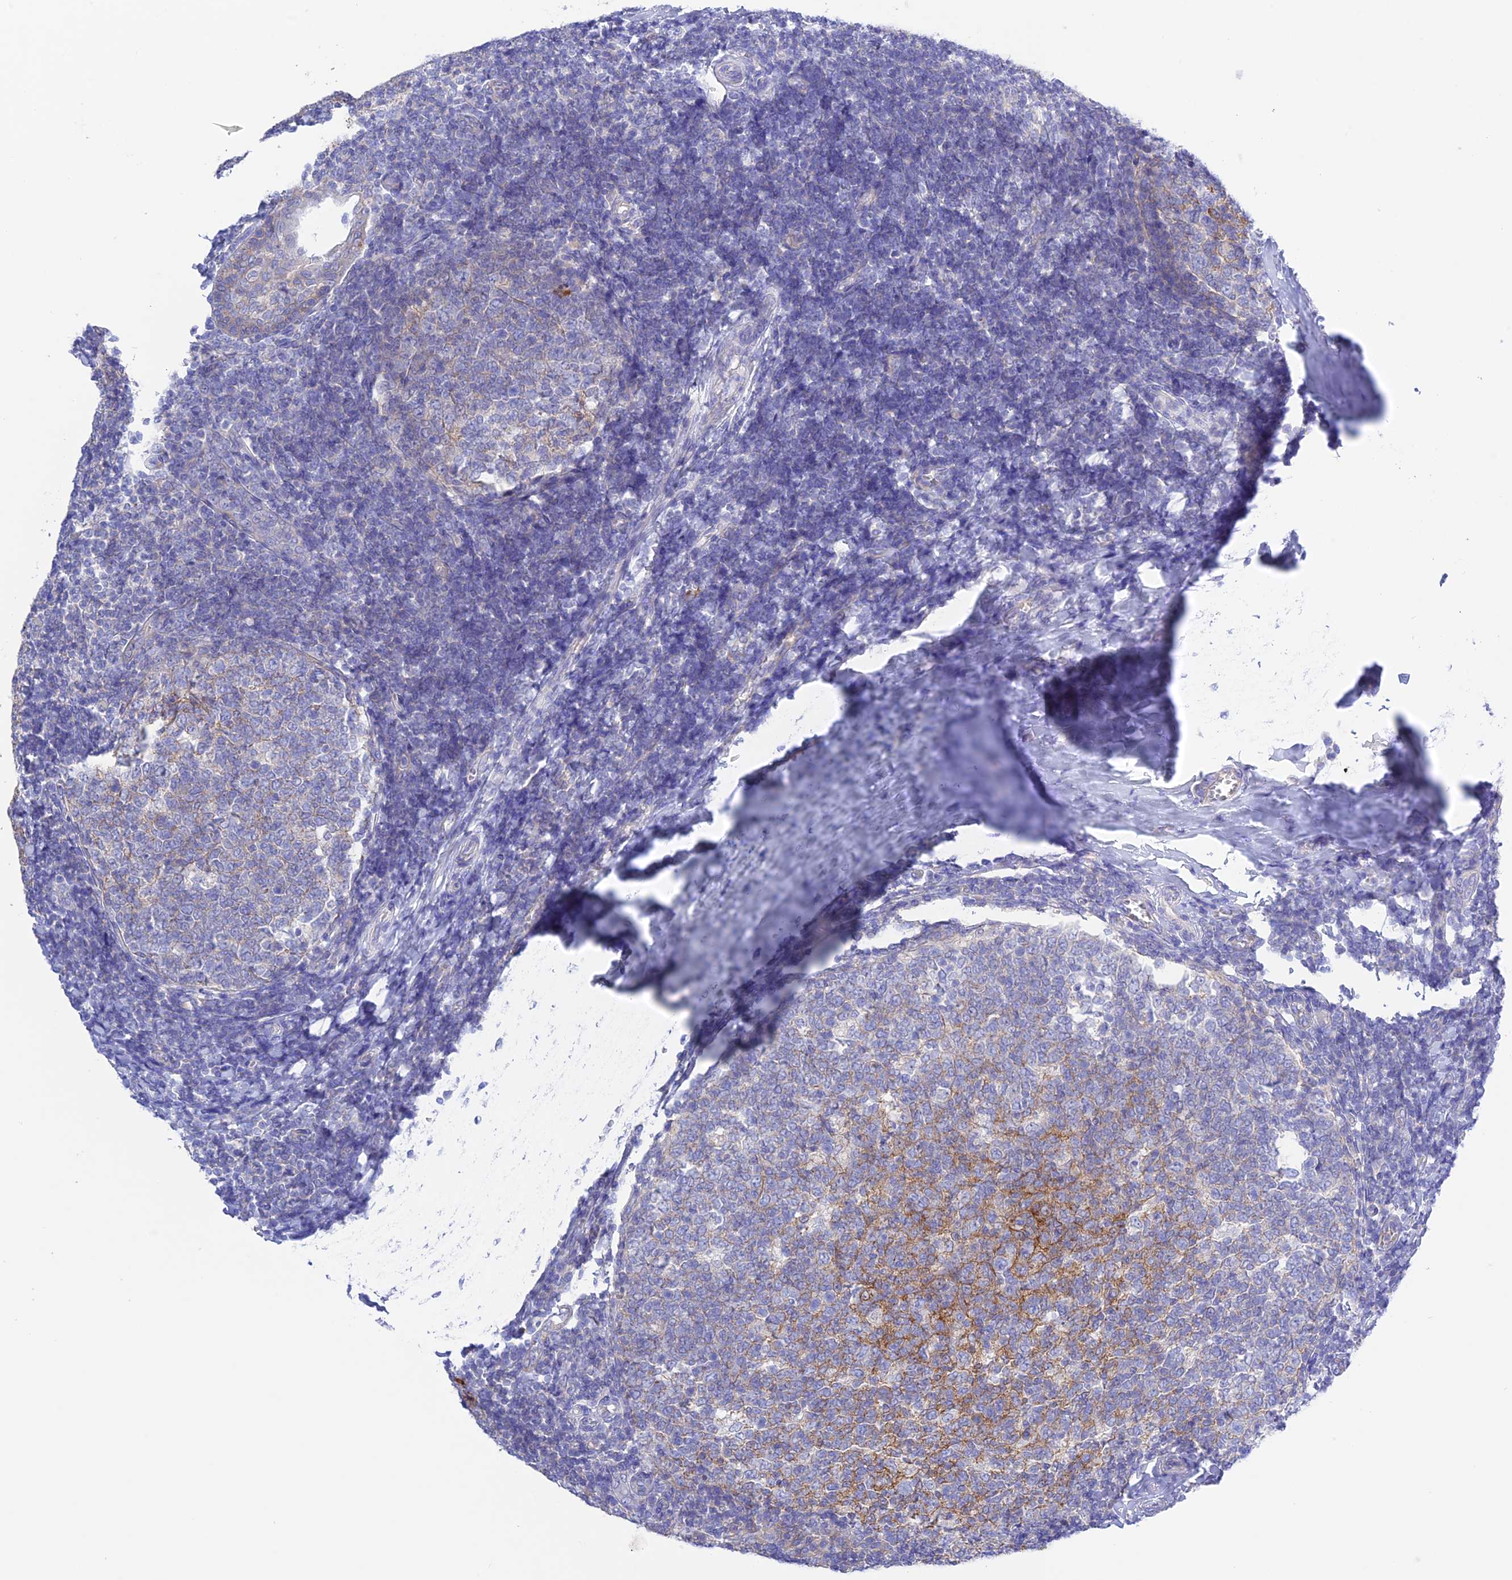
{"staining": {"intensity": "negative", "quantity": "none", "location": "none"}, "tissue": "tonsil", "cell_type": "Germinal center cells", "image_type": "normal", "snomed": [{"axis": "morphology", "description": "Normal tissue, NOS"}, {"axis": "topography", "description": "Tonsil"}], "caption": "Germinal center cells are negative for brown protein staining in unremarkable tonsil. (DAB immunohistochemistry, high magnification).", "gene": "CHSY3", "patient": {"sex": "female", "age": 19}}